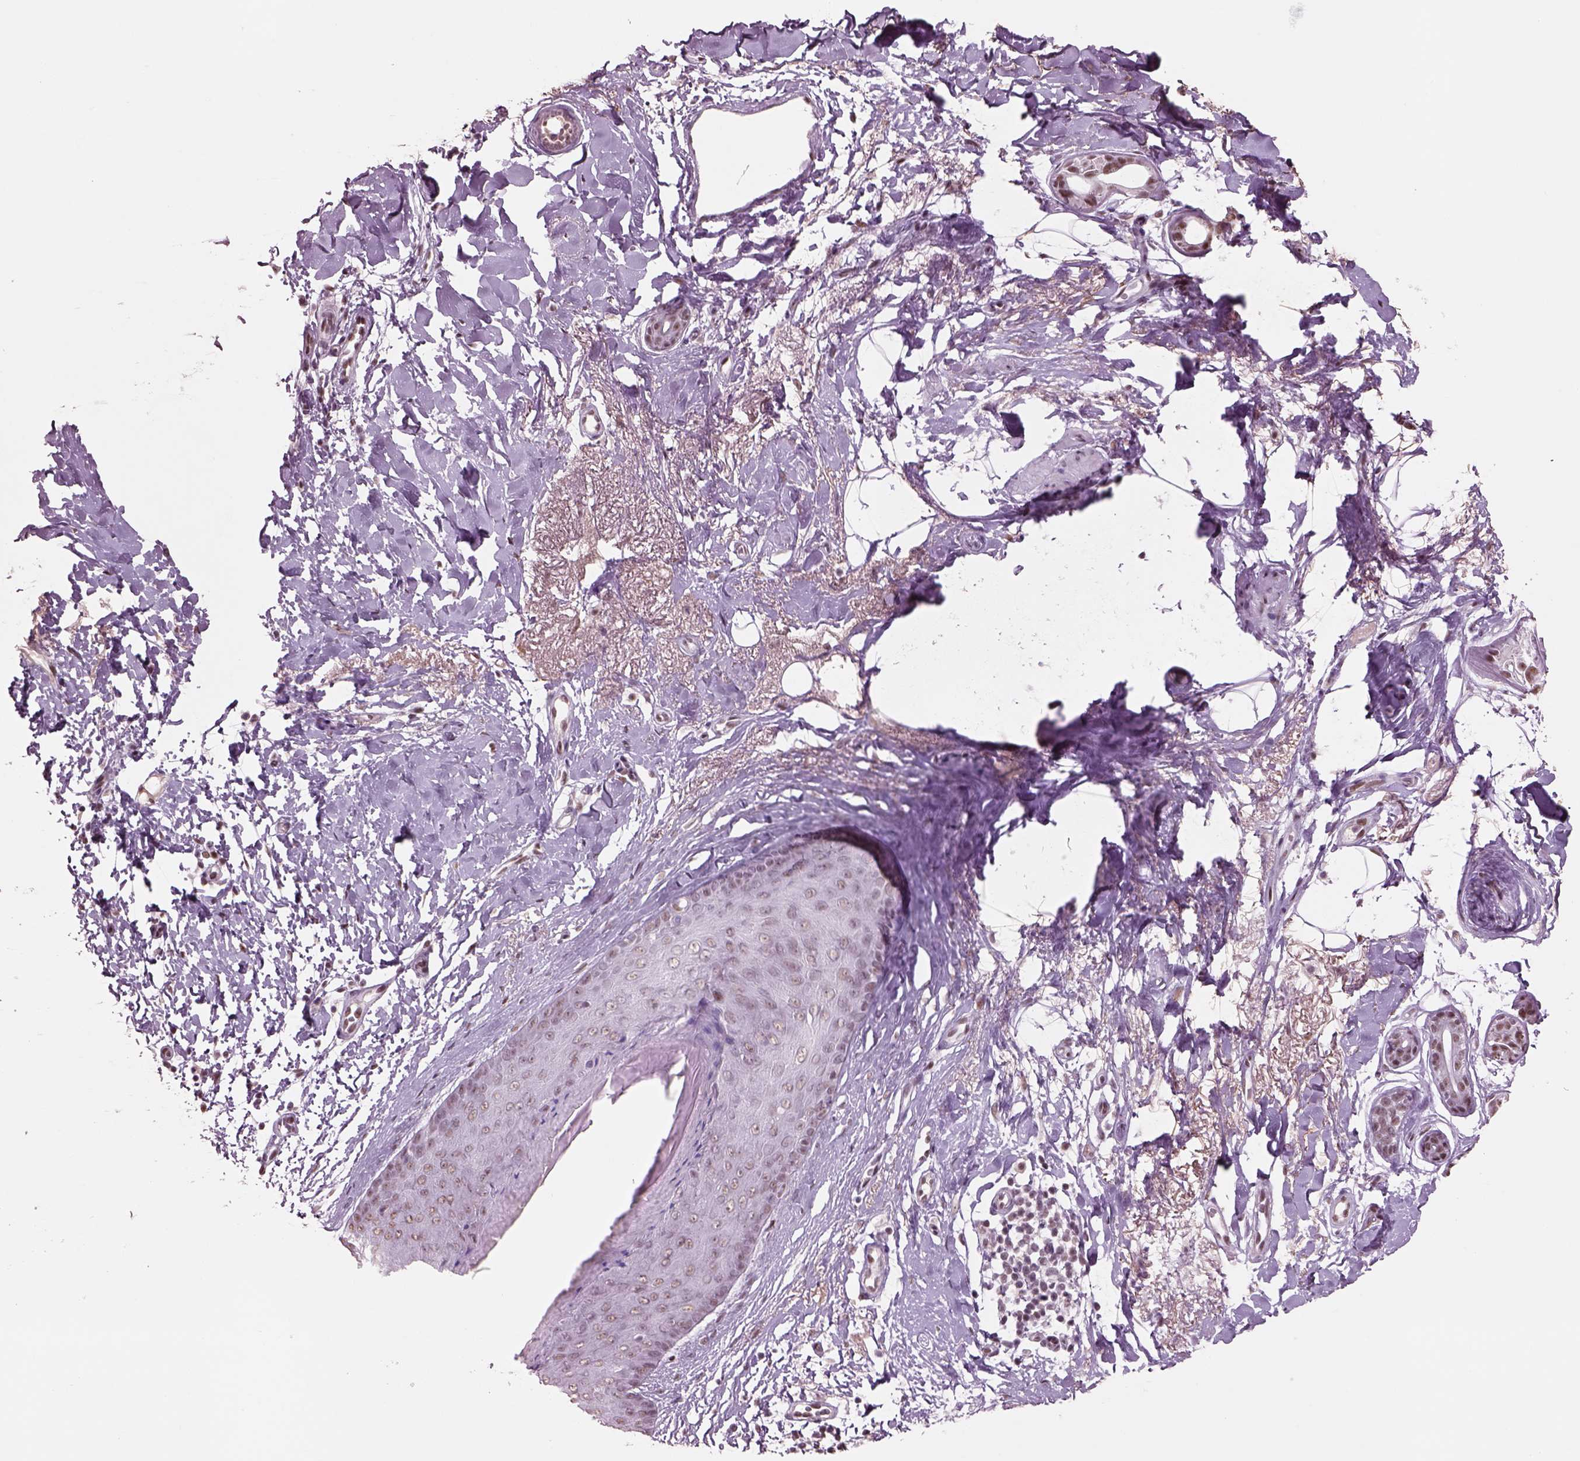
{"staining": {"intensity": "moderate", "quantity": ">75%", "location": "nuclear"}, "tissue": "skin cancer", "cell_type": "Tumor cells", "image_type": "cancer", "snomed": [{"axis": "morphology", "description": "Normal tissue, NOS"}, {"axis": "morphology", "description": "Basal cell carcinoma"}, {"axis": "topography", "description": "Skin"}], "caption": "Skin cancer (basal cell carcinoma) stained for a protein (brown) reveals moderate nuclear positive positivity in approximately >75% of tumor cells.", "gene": "SEPHS1", "patient": {"sex": "male", "age": 84}}